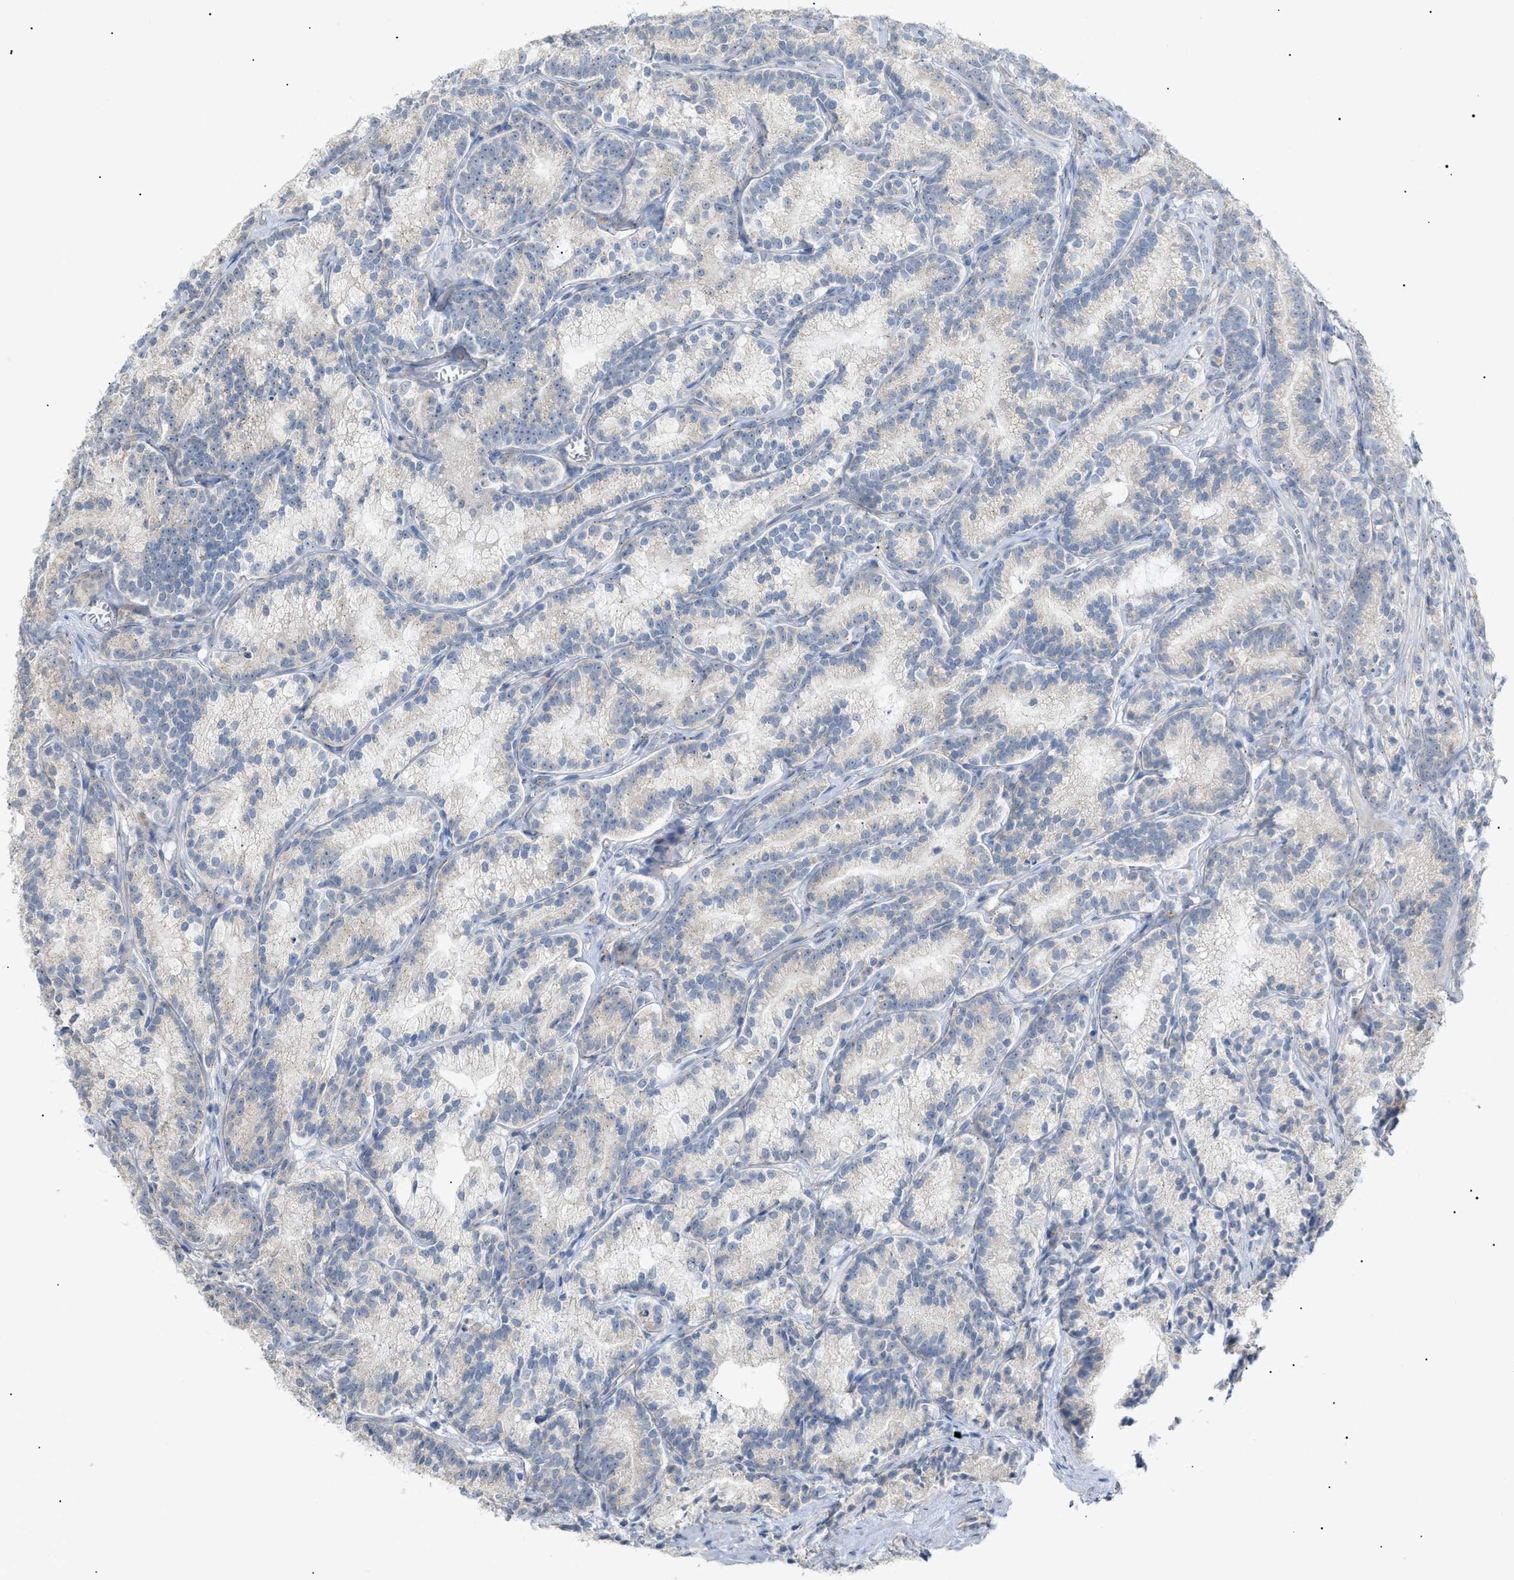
{"staining": {"intensity": "negative", "quantity": "none", "location": "none"}, "tissue": "prostate cancer", "cell_type": "Tumor cells", "image_type": "cancer", "snomed": [{"axis": "morphology", "description": "Adenocarcinoma, Low grade"}, {"axis": "topography", "description": "Prostate"}], "caption": "DAB immunohistochemical staining of prostate cancer demonstrates no significant staining in tumor cells.", "gene": "SLC25A31", "patient": {"sex": "male", "age": 89}}